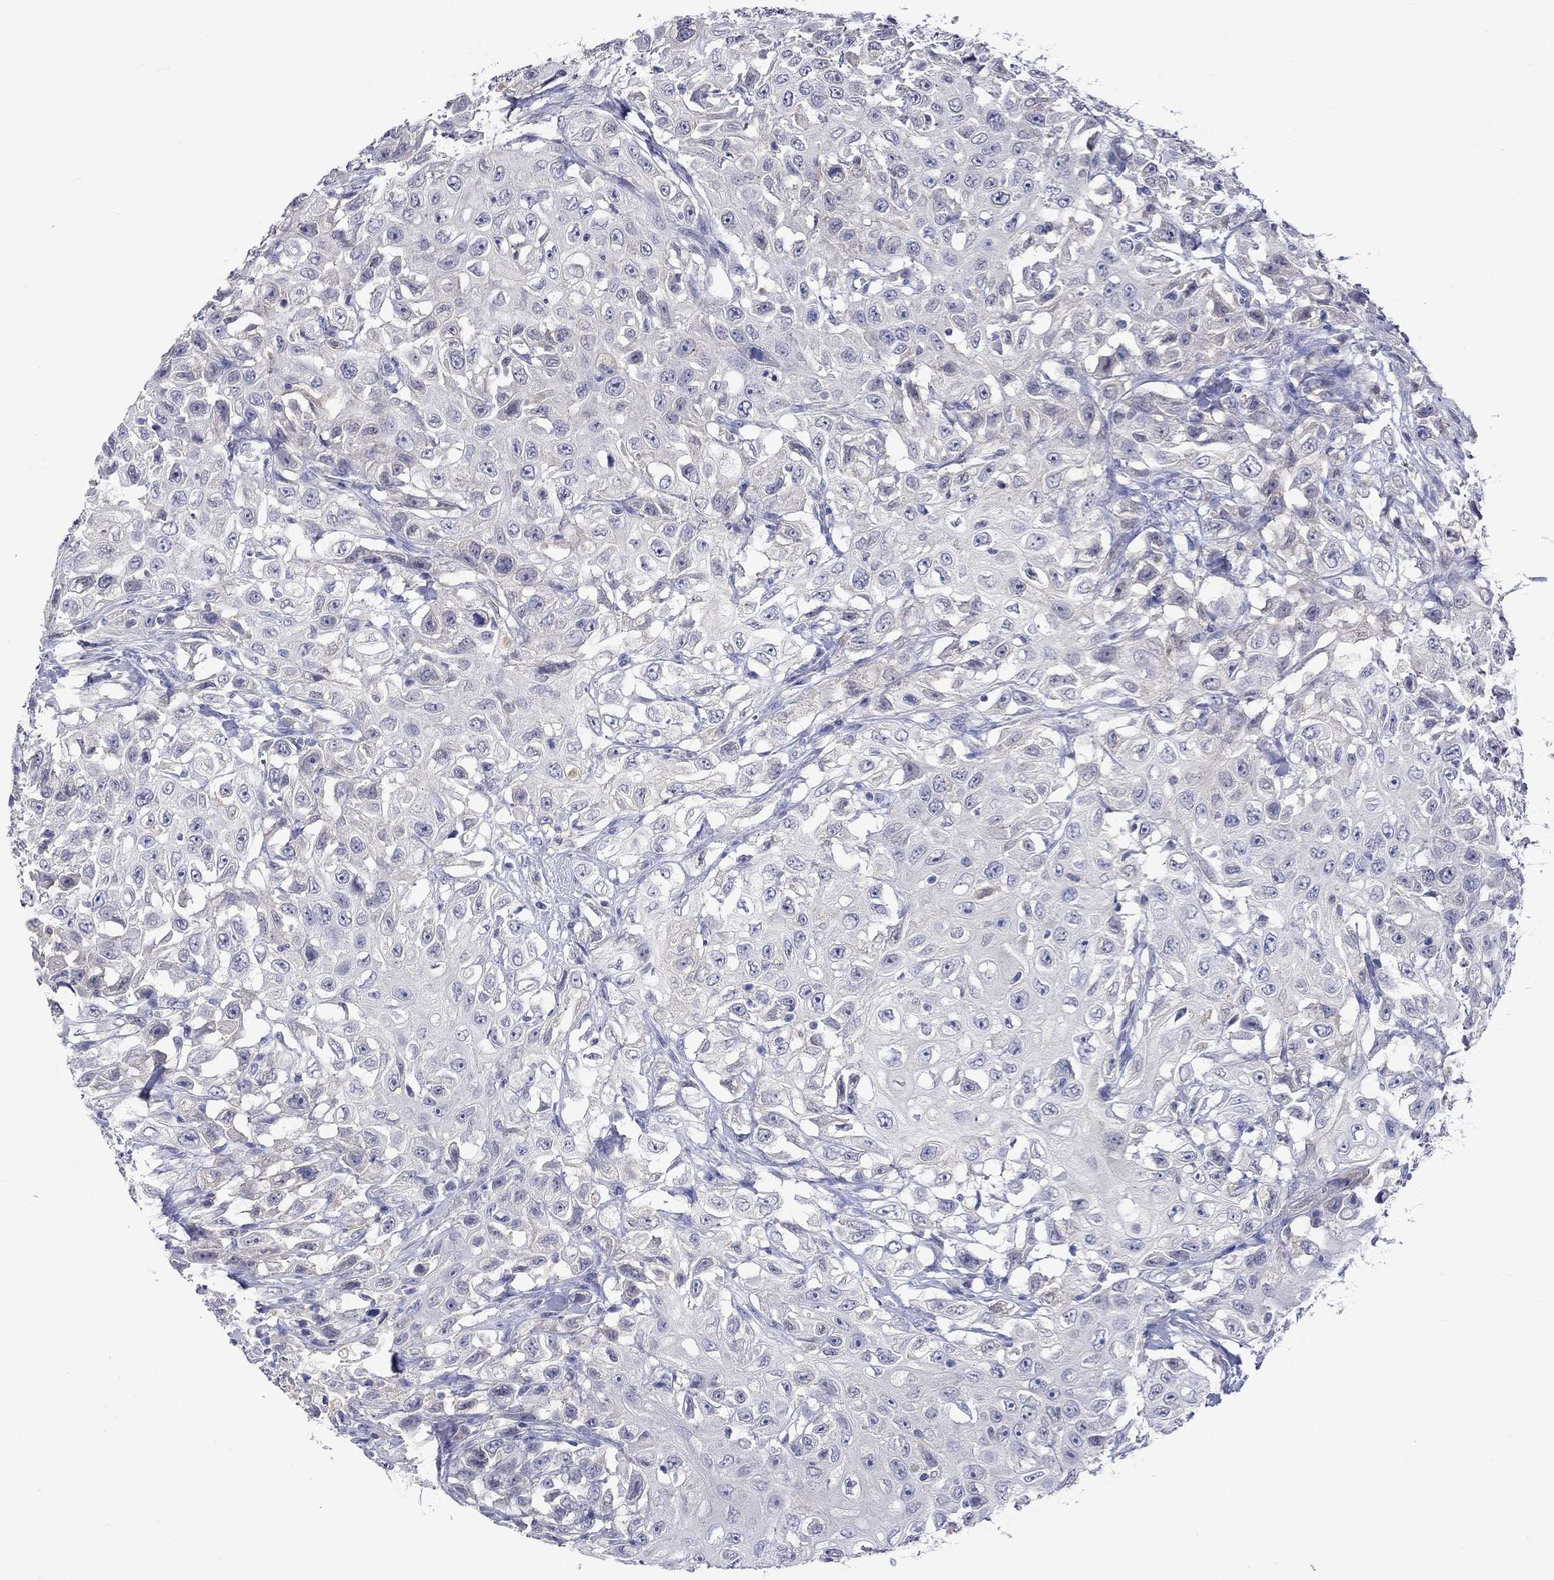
{"staining": {"intensity": "negative", "quantity": "none", "location": "none"}, "tissue": "urothelial cancer", "cell_type": "Tumor cells", "image_type": "cancer", "snomed": [{"axis": "morphology", "description": "Urothelial carcinoma, High grade"}, {"axis": "topography", "description": "Urinary bladder"}], "caption": "Urothelial cancer was stained to show a protein in brown. There is no significant positivity in tumor cells. The staining is performed using DAB brown chromogen with nuclei counter-stained in using hematoxylin.", "gene": "LRFN4", "patient": {"sex": "female", "age": 56}}